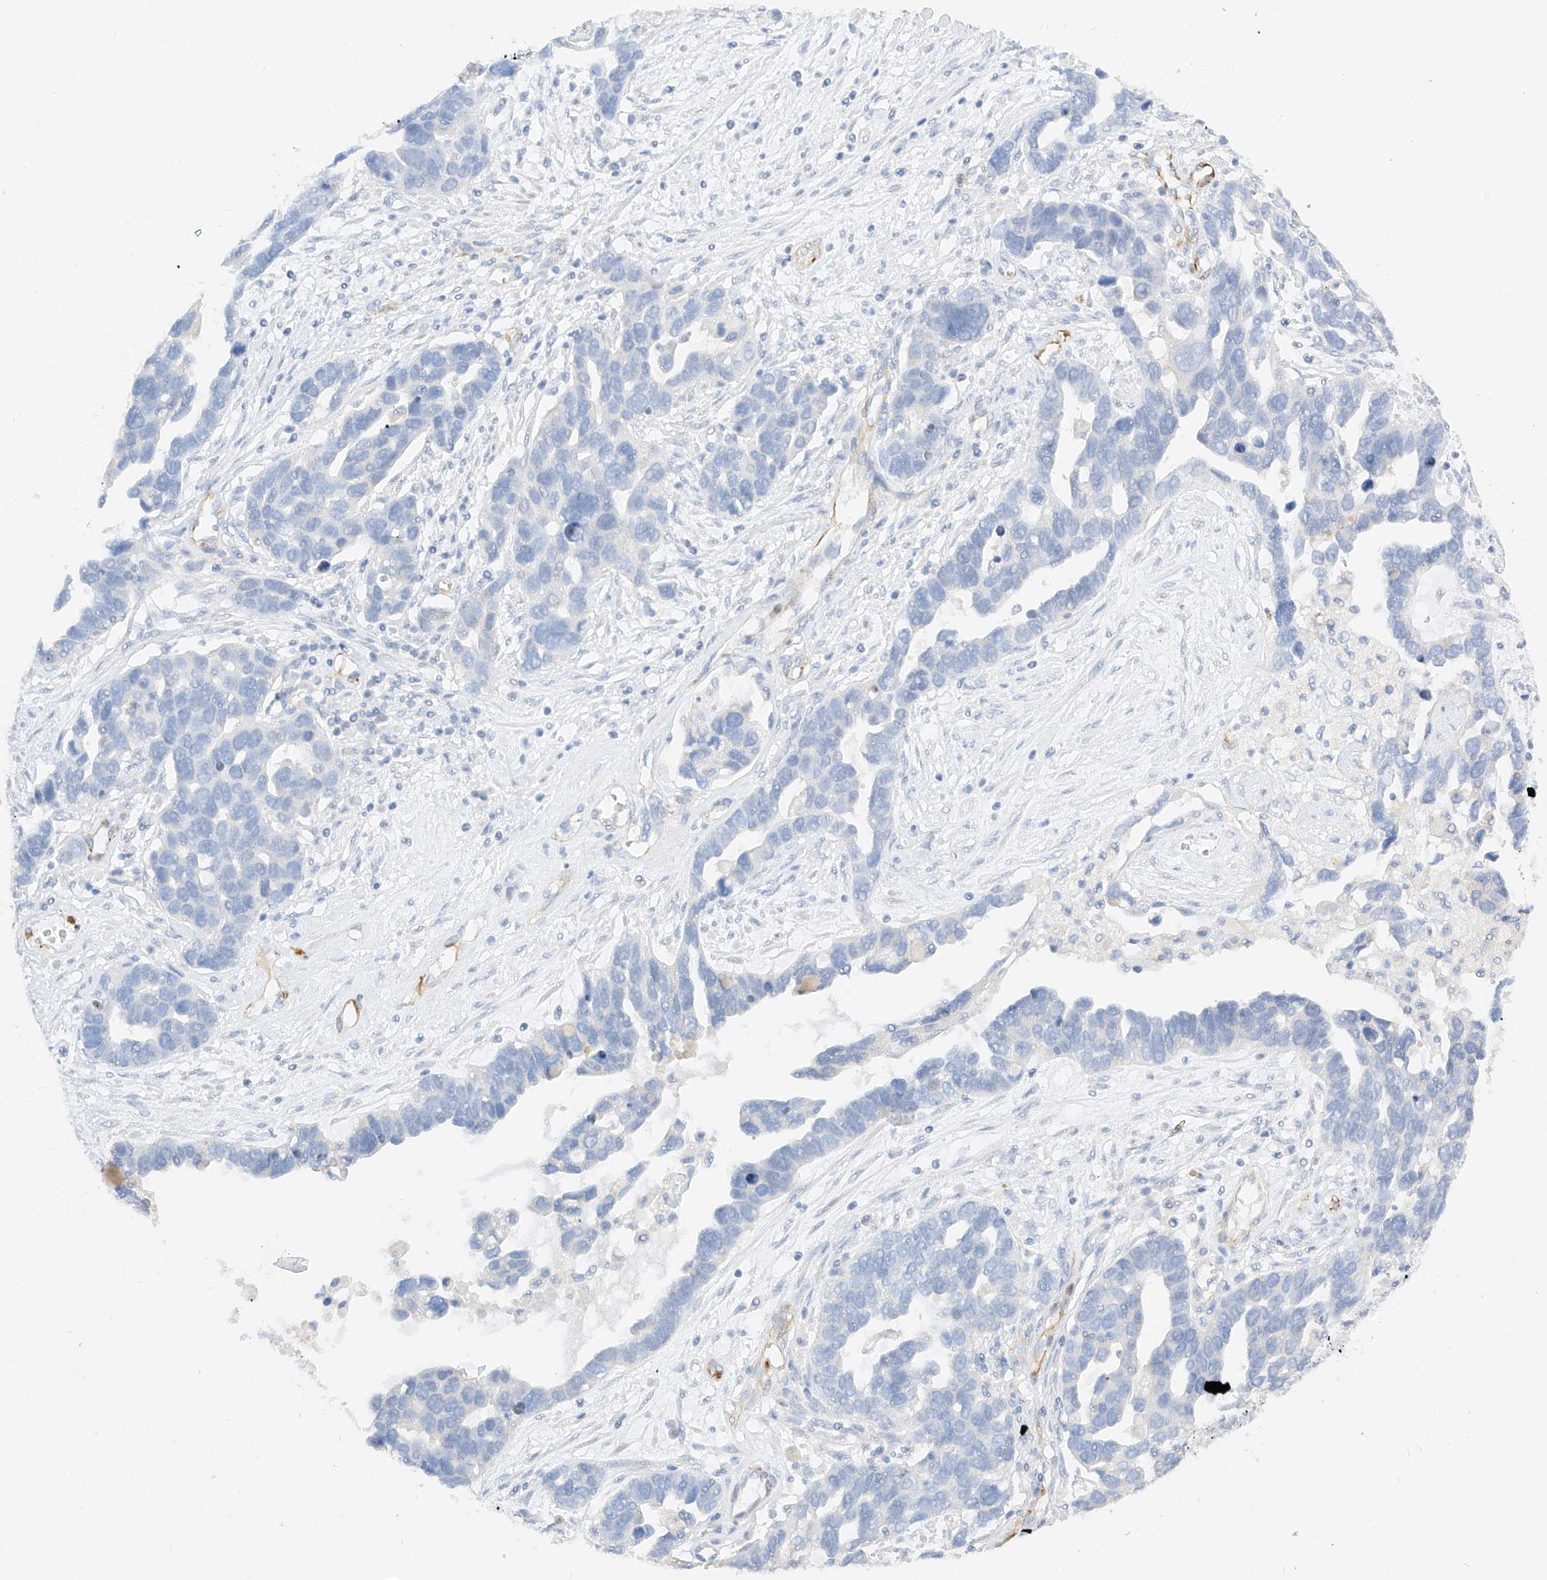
{"staining": {"intensity": "negative", "quantity": "none", "location": "none"}, "tissue": "ovarian cancer", "cell_type": "Tumor cells", "image_type": "cancer", "snomed": [{"axis": "morphology", "description": "Cystadenocarcinoma, serous, NOS"}, {"axis": "topography", "description": "Ovary"}], "caption": "Immunohistochemistry photomicrograph of neoplastic tissue: ovarian serous cystadenocarcinoma stained with DAB demonstrates no significant protein positivity in tumor cells.", "gene": "CDCP2", "patient": {"sex": "female", "age": 54}}